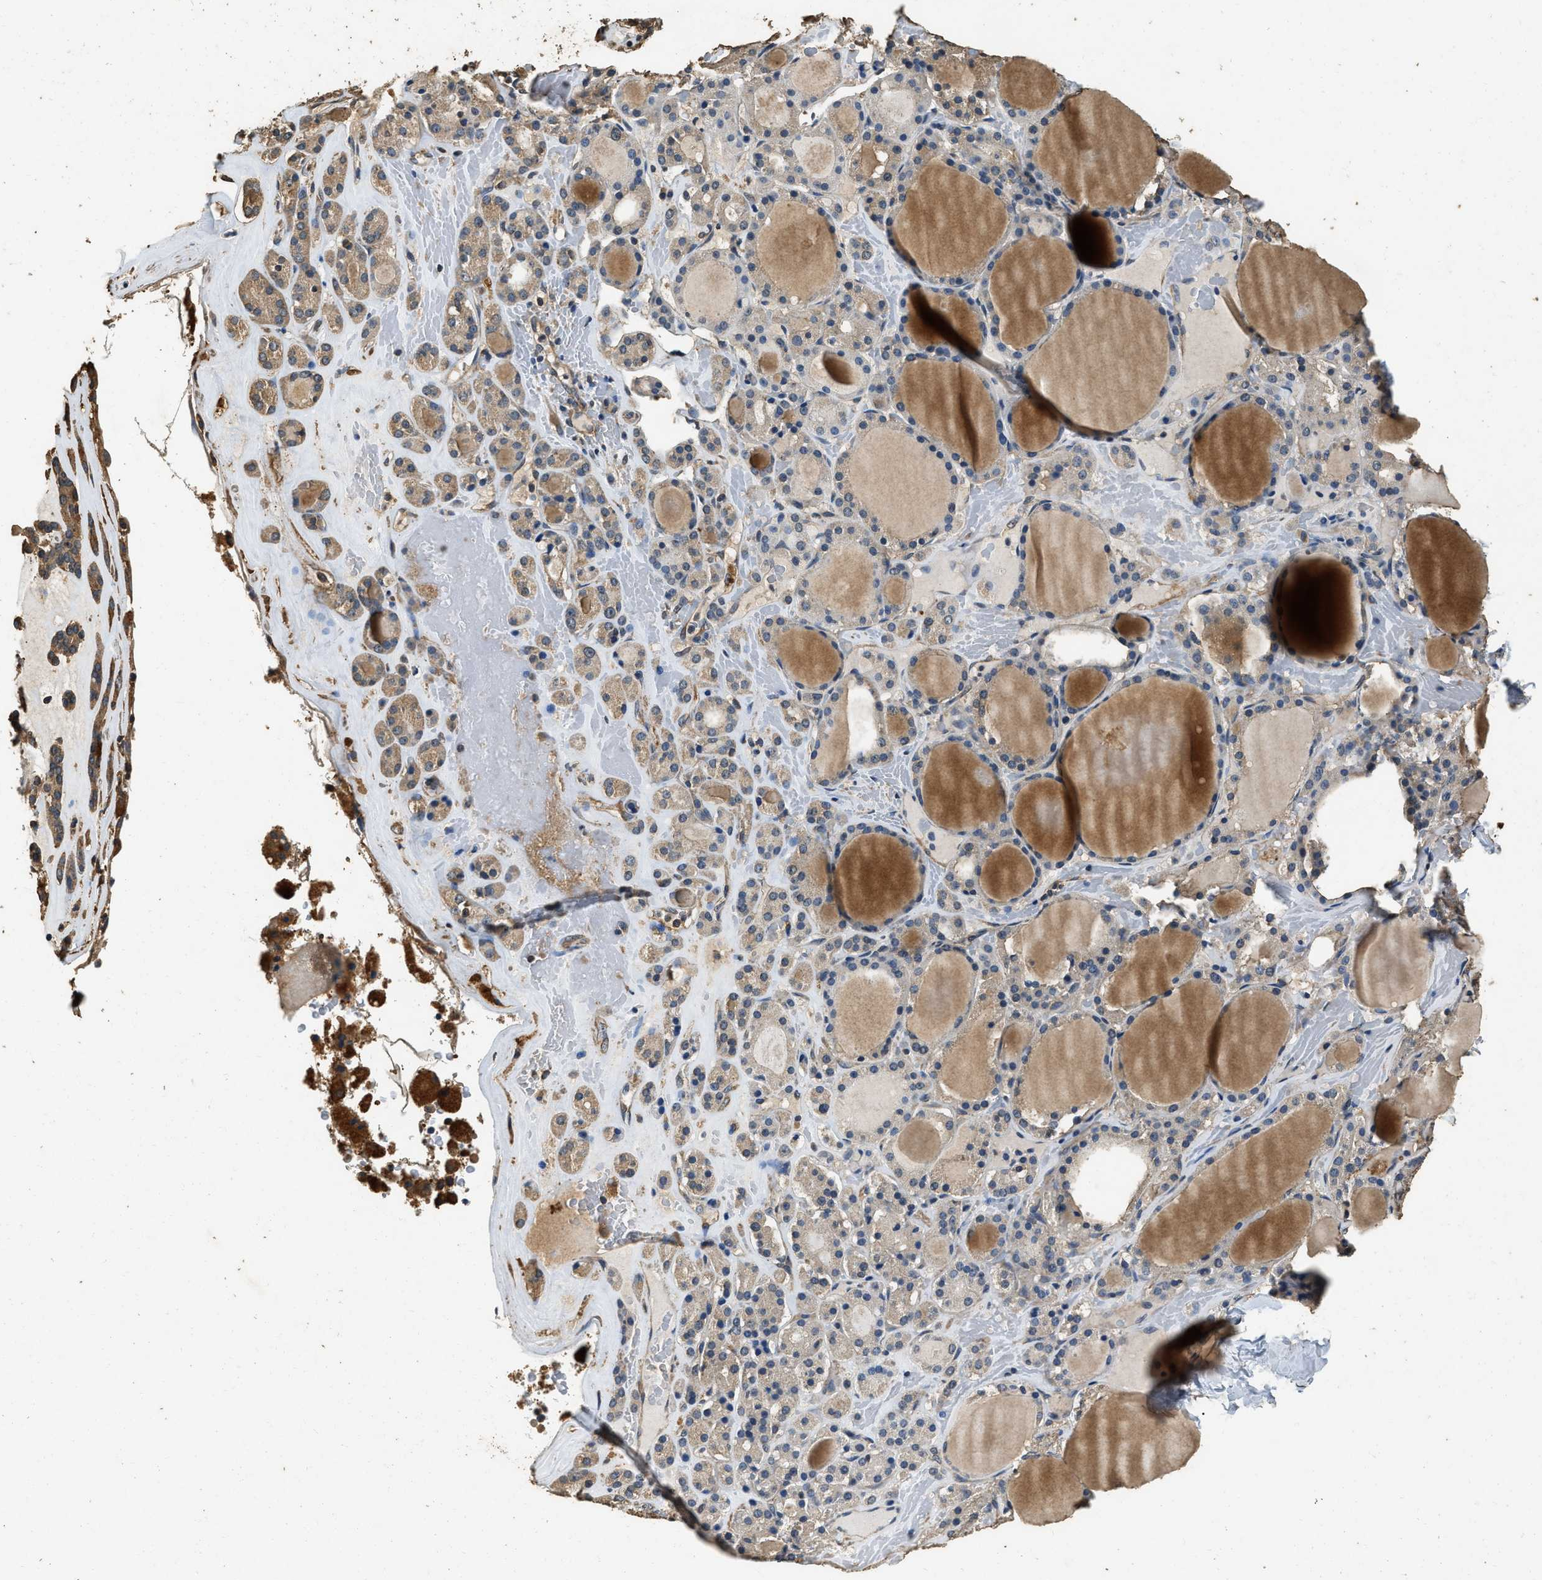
{"staining": {"intensity": "moderate", "quantity": ">75%", "location": "cytoplasmic/membranous"}, "tissue": "thyroid gland", "cell_type": "Glandular cells", "image_type": "normal", "snomed": [{"axis": "morphology", "description": "Normal tissue, NOS"}, {"axis": "morphology", "description": "Carcinoma, NOS"}, {"axis": "topography", "description": "Thyroid gland"}], "caption": "Thyroid gland stained with immunohistochemistry shows moderate cytoplasmic/membranous staining in approximately >75% of glandular cells.", "gene": "MIB1", "patient": {"sex": "female", "age": 86}}